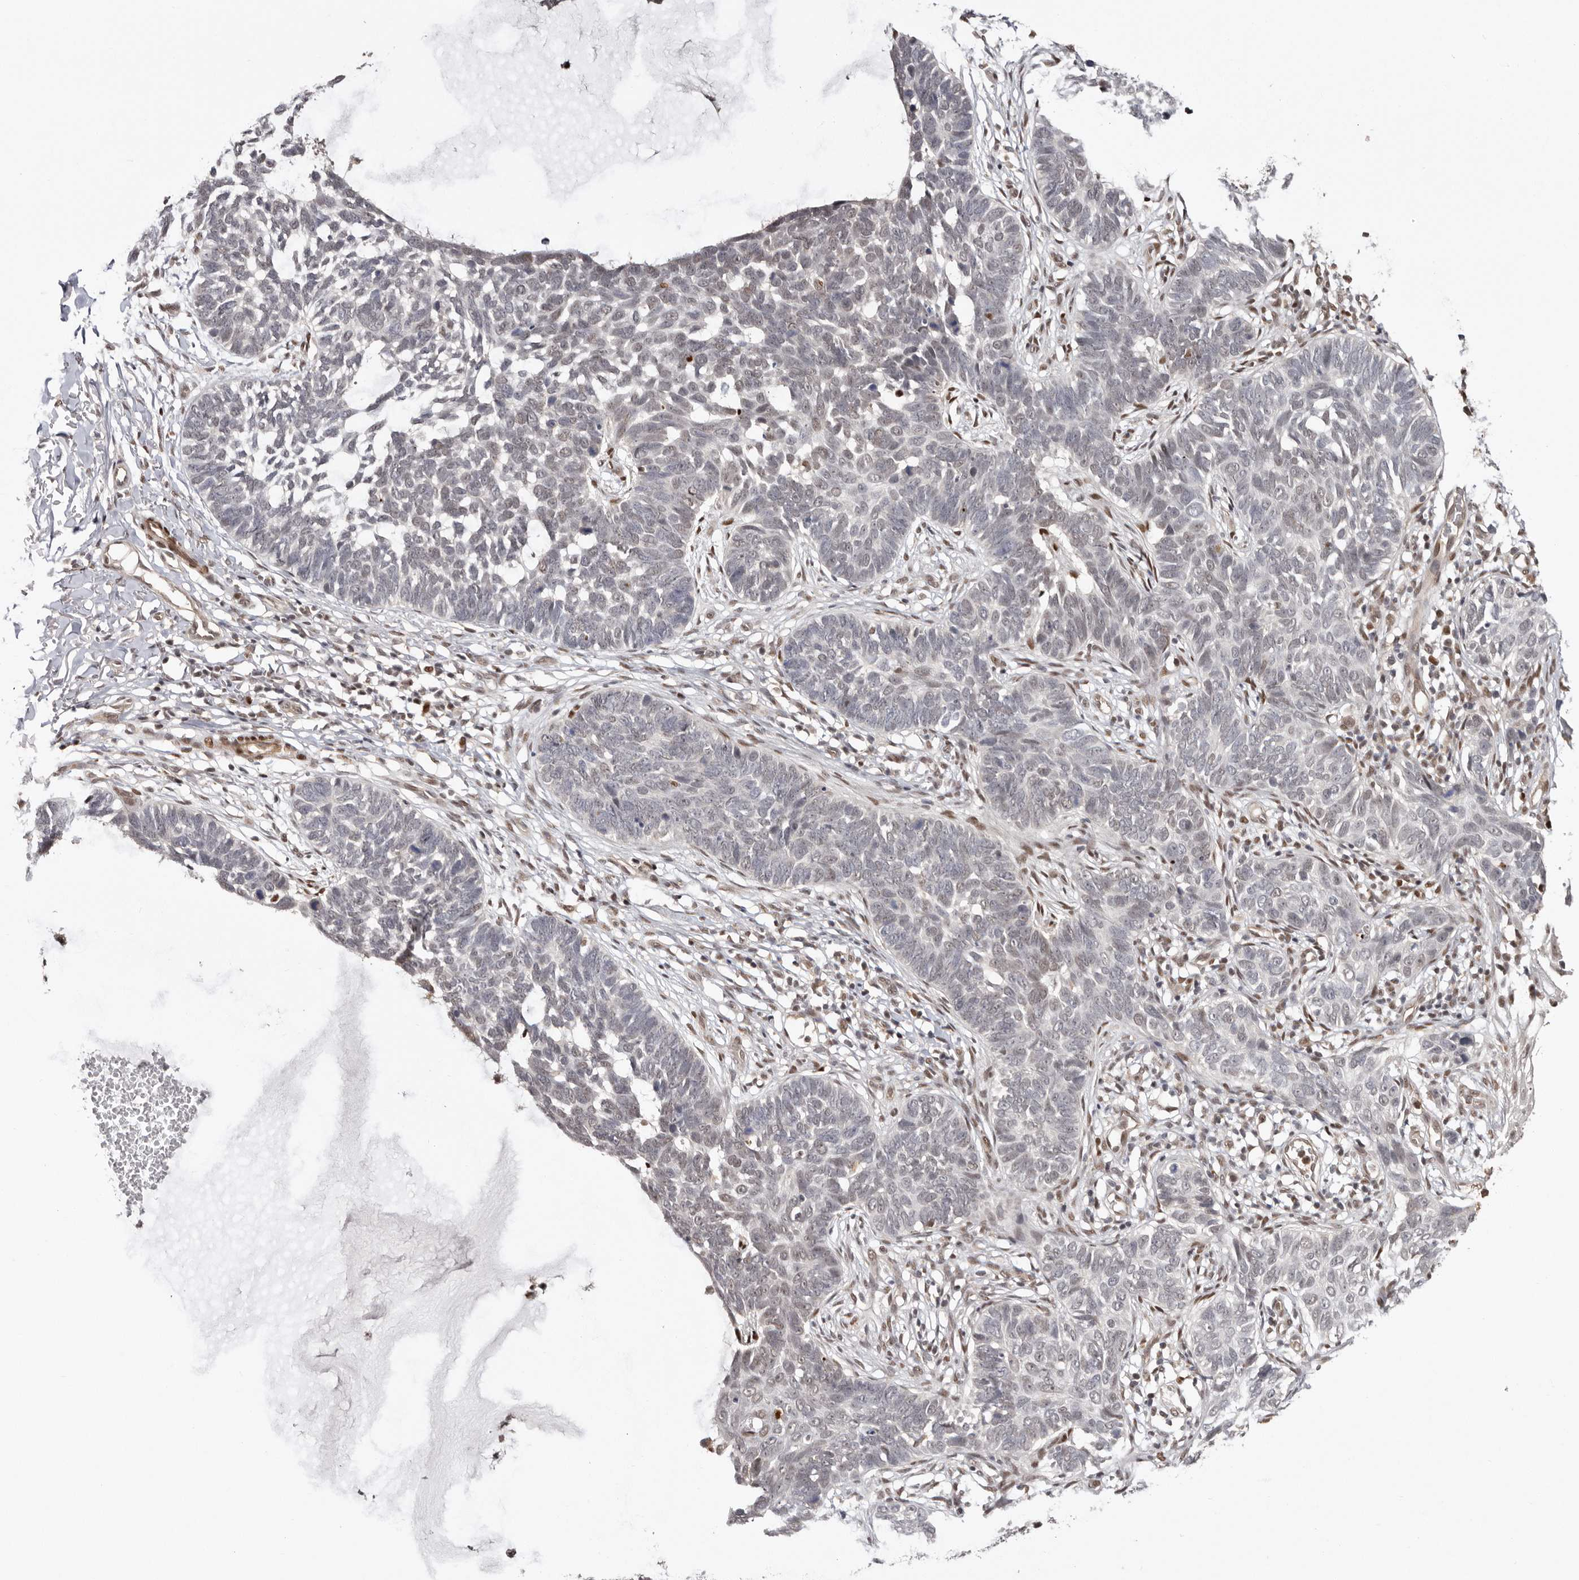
{"staining": {"intensity": "negative", "quantity": "none", "location": "none"}, "tissue": "skin cancer", "cell_type": "Tumor cells", "image_type": "cancer", "snomed": [{"axis": "morphology", "description": "Normal tissue, NOS"}, {"axis": "morphology", "description": "Basal cell carcinoma"}, {"axis": "topography", "description": "Skin"}], "caption": "A high-resolution photomicrograph shows IHC staining of skin cancer (basal cell carcinoma), which shows no significant staining in tumor cells.", "gene": "SMAD7", "patient": {"sex": "male", "age": 77}}